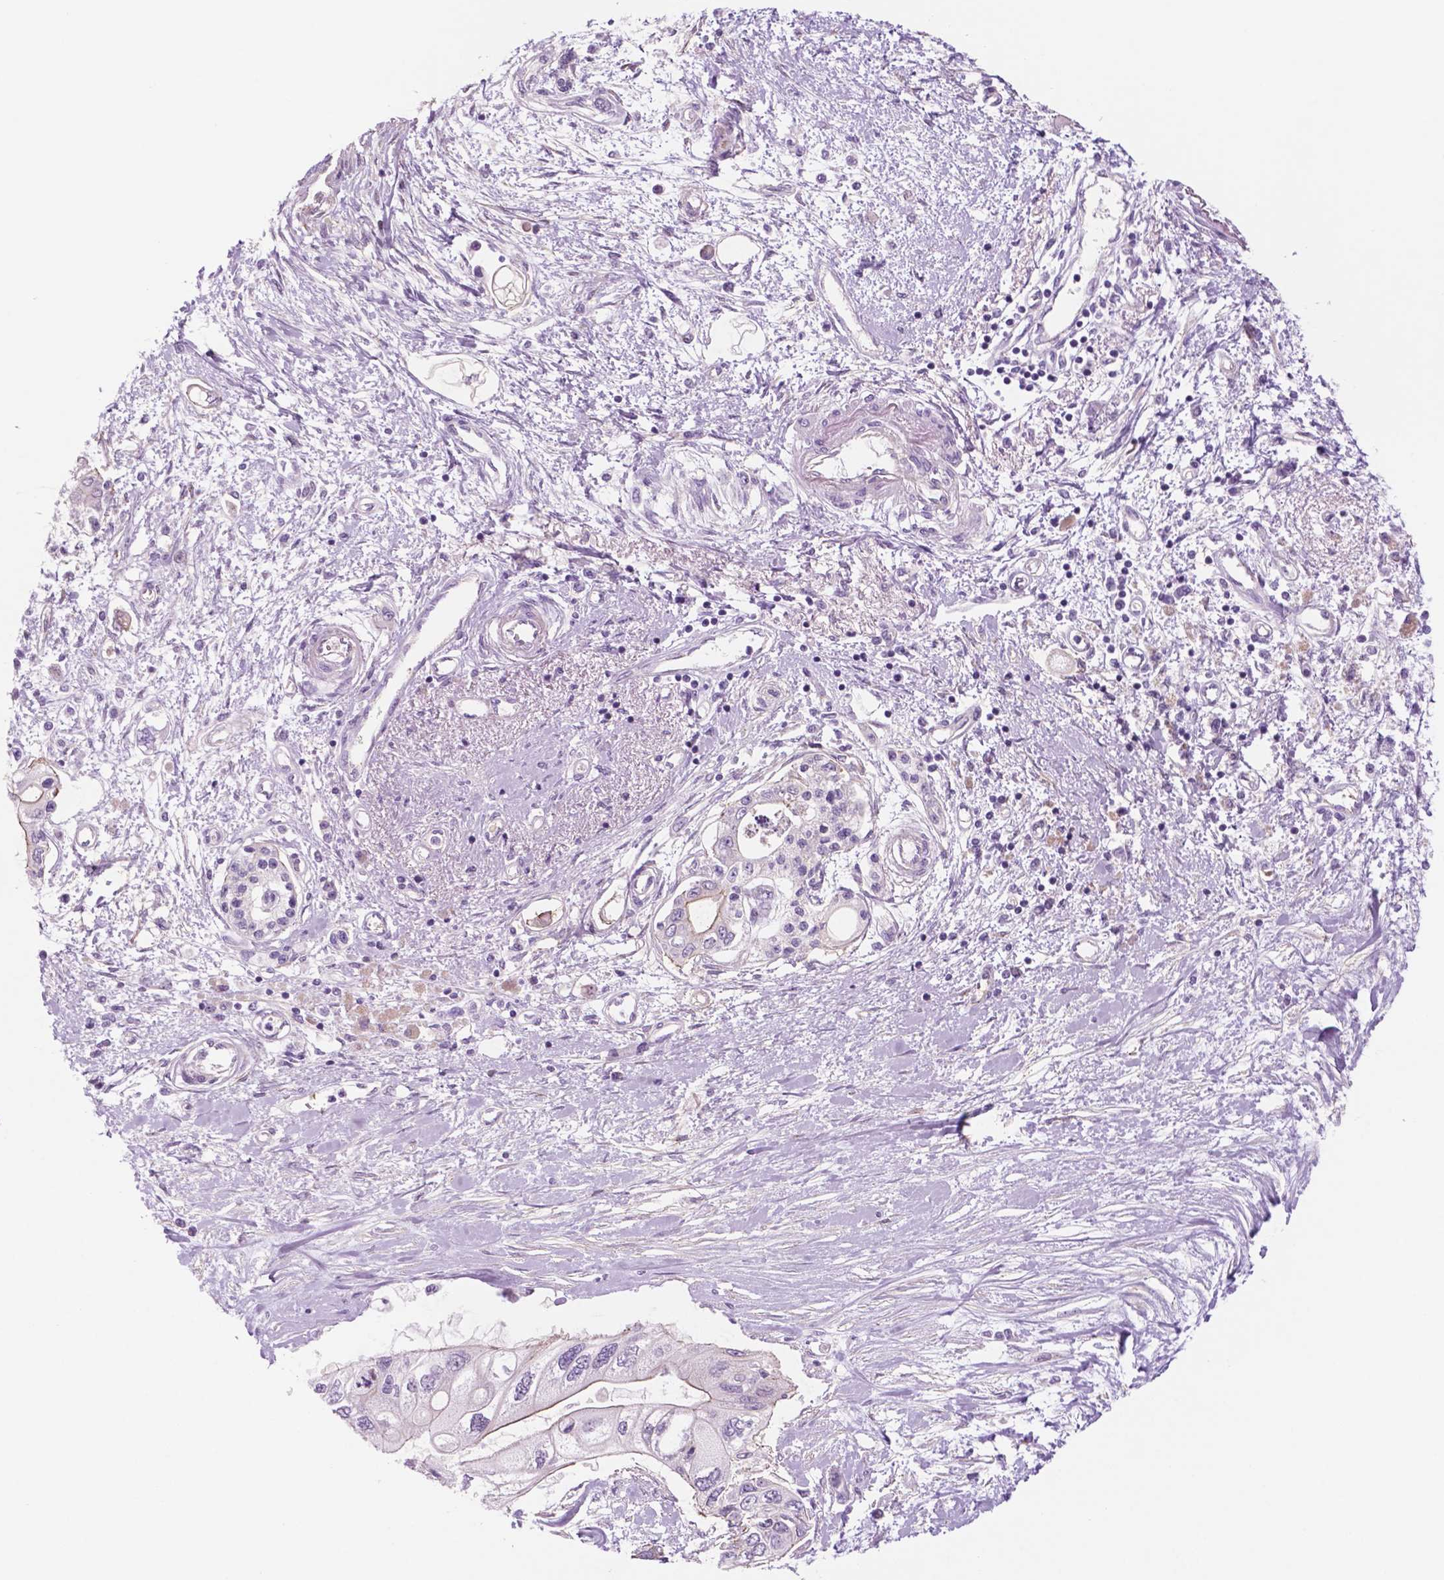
{"staining": {"intensity": "moderate", "quantity": "25%-75%", "location": "cytoplasmic/membranous"}, "tissue": "pancreatic cancer", "cell_type": "Tumor cells", "image_type": "cancer", "snomed": [{"axis": "morphology", "description": "Adenocarcinoma, NOS"}, {"axis": "topography", "description": "Pancreas"}], "caption": "A photomicrograph of human pancreatic cancer (adenocarcinoma) stained for a protein demonstrates moderate cytoplasmic/membranous brown staining in tumor cells.", "gene": "RND3", "patient": {"sex": "female", "age": 77}}